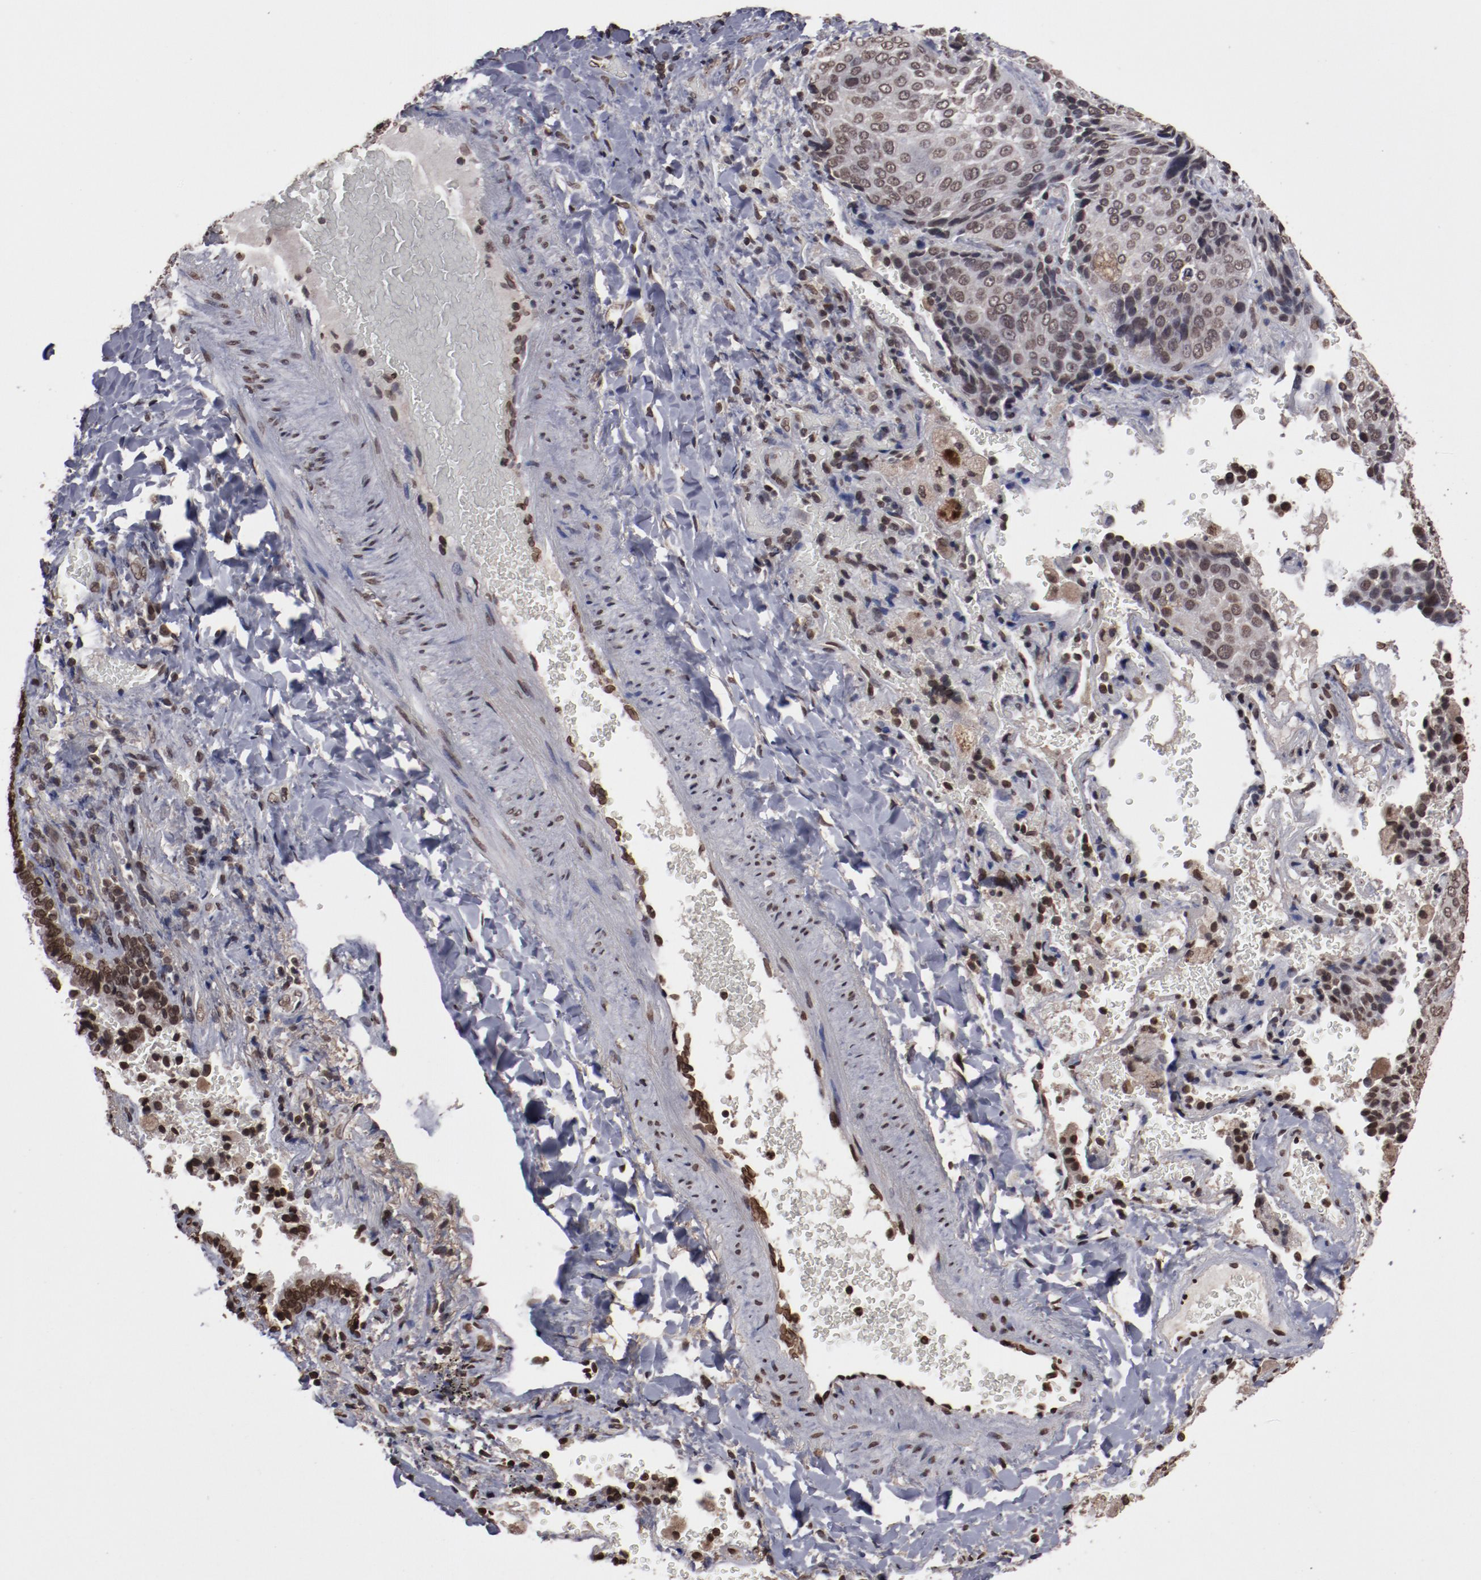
{"staining": {"intensity": "moderate", "quantity": ">75%", "location": "nuclear"}, "tissue": "lung cancer", "cell_type": "Tumor cells", "image_type": "cancer", "snomed": [{"axis": "morphology", "description": "Squamous cell carcinoma, NOS"}, {"axis": "topography", "description": "Lung"}], "caption": "Lung cancer stained for a protein displays moderate nuclear positivity in tumor cells.", "gene": "AKT1", "patient": {"sex": "male", "age": 54}}